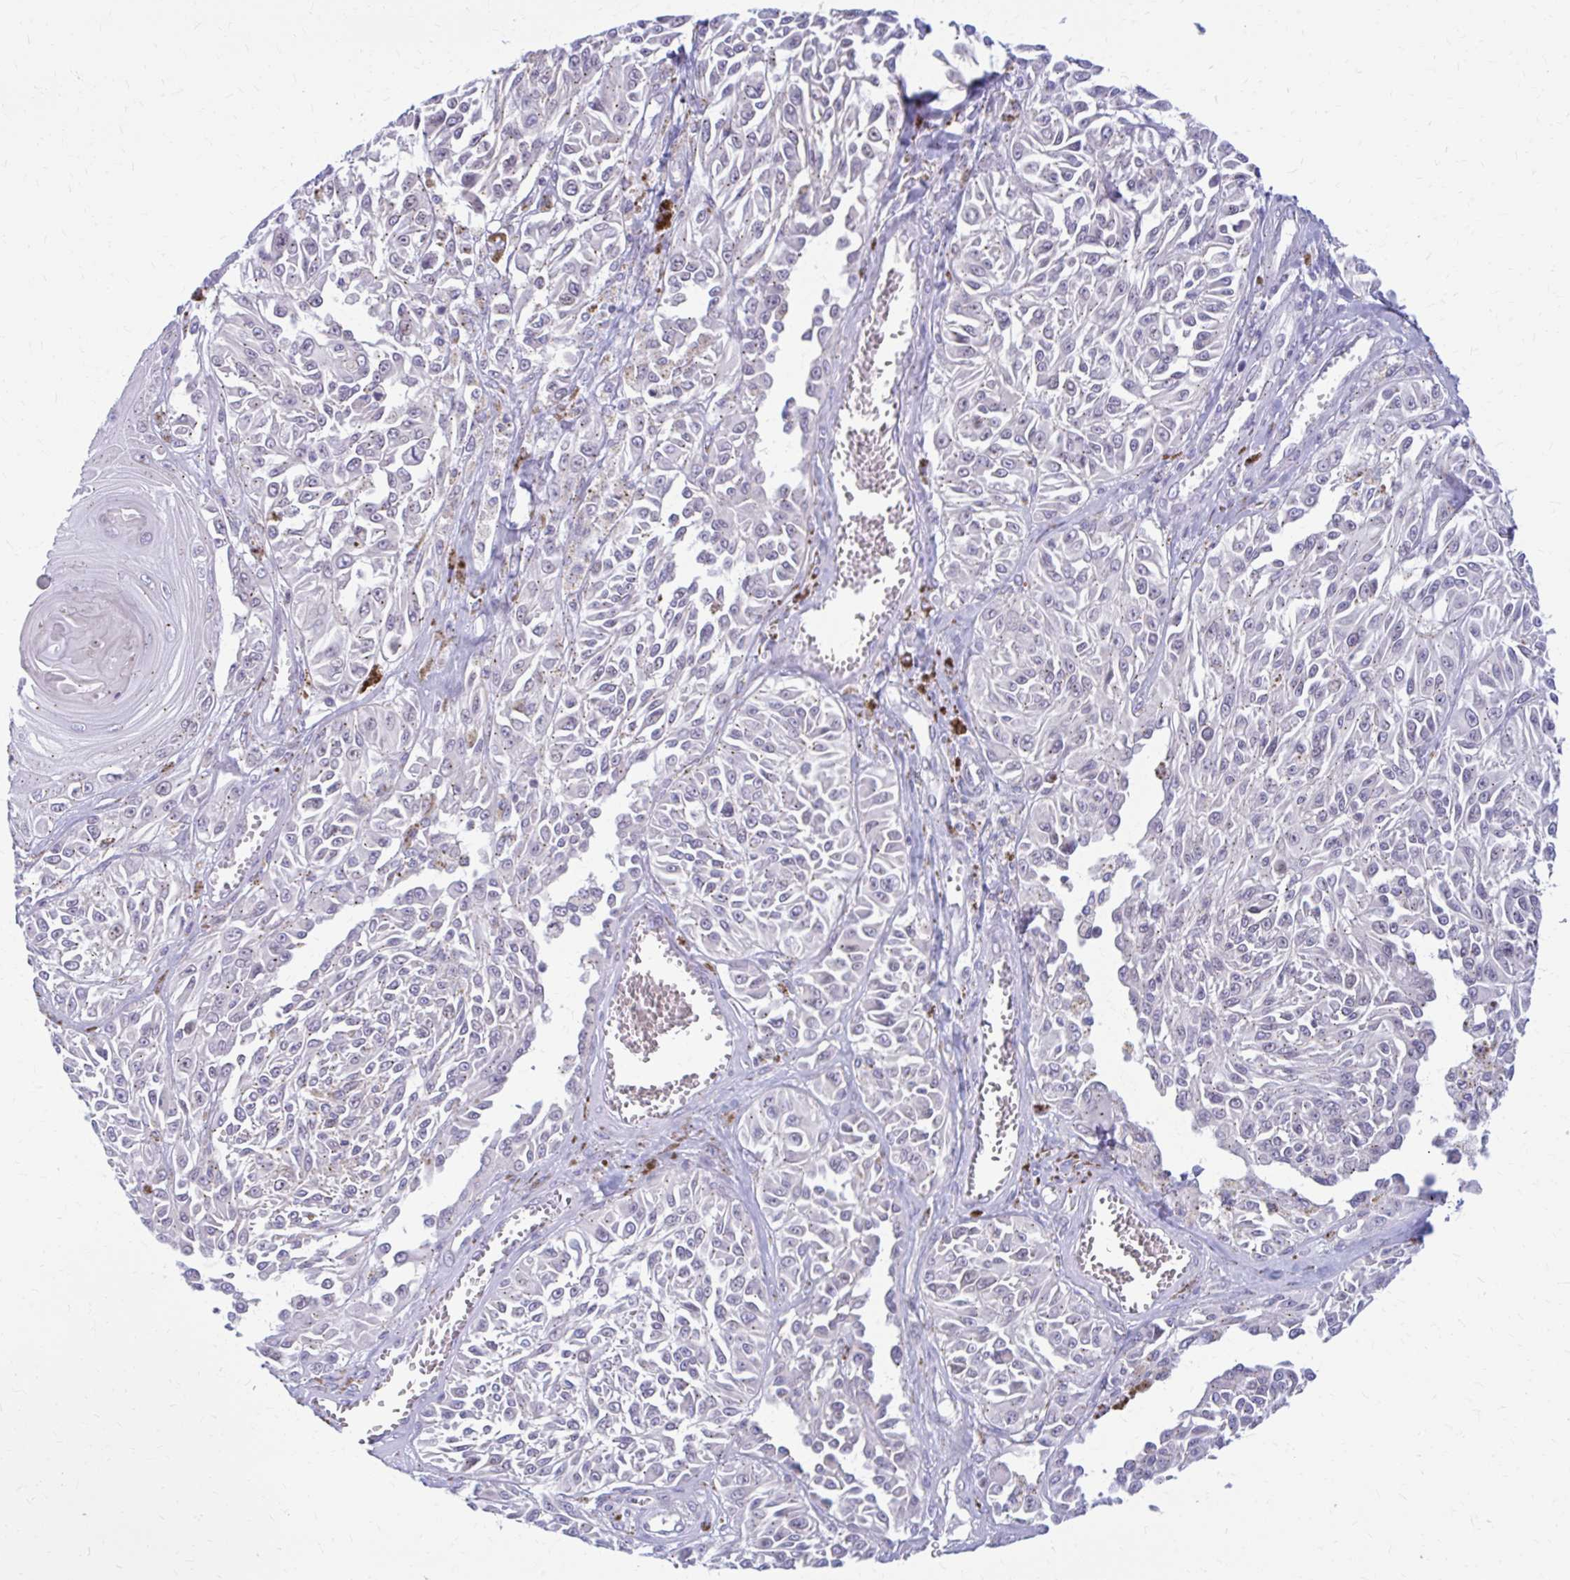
{"staining": {"intensity": "weak", "quantity": "25%-75%", "location": "cytoplasmic/membranous"}, "tissue": "melanoma", "cell_type": "Tumor cells", "image_type": "cancer", "snomed": [{"axis": "morphology", "description": "Malignant melanoma, NOS"}, {"axis": "topography", "description": "Skin"}], "caption": "A histopathology image of human malignant melanoma stained for a protein reveals weak cytoplasmic/membranous brown staining in tumor cells. Using DAB (3,3'-diaminobenzidine) (brown) and hematoxylin (blue) stains, captured at high magnification using brightfield microscopy.", "gene": "RADIL", "patient": {"sex": "male", "age": 94}}